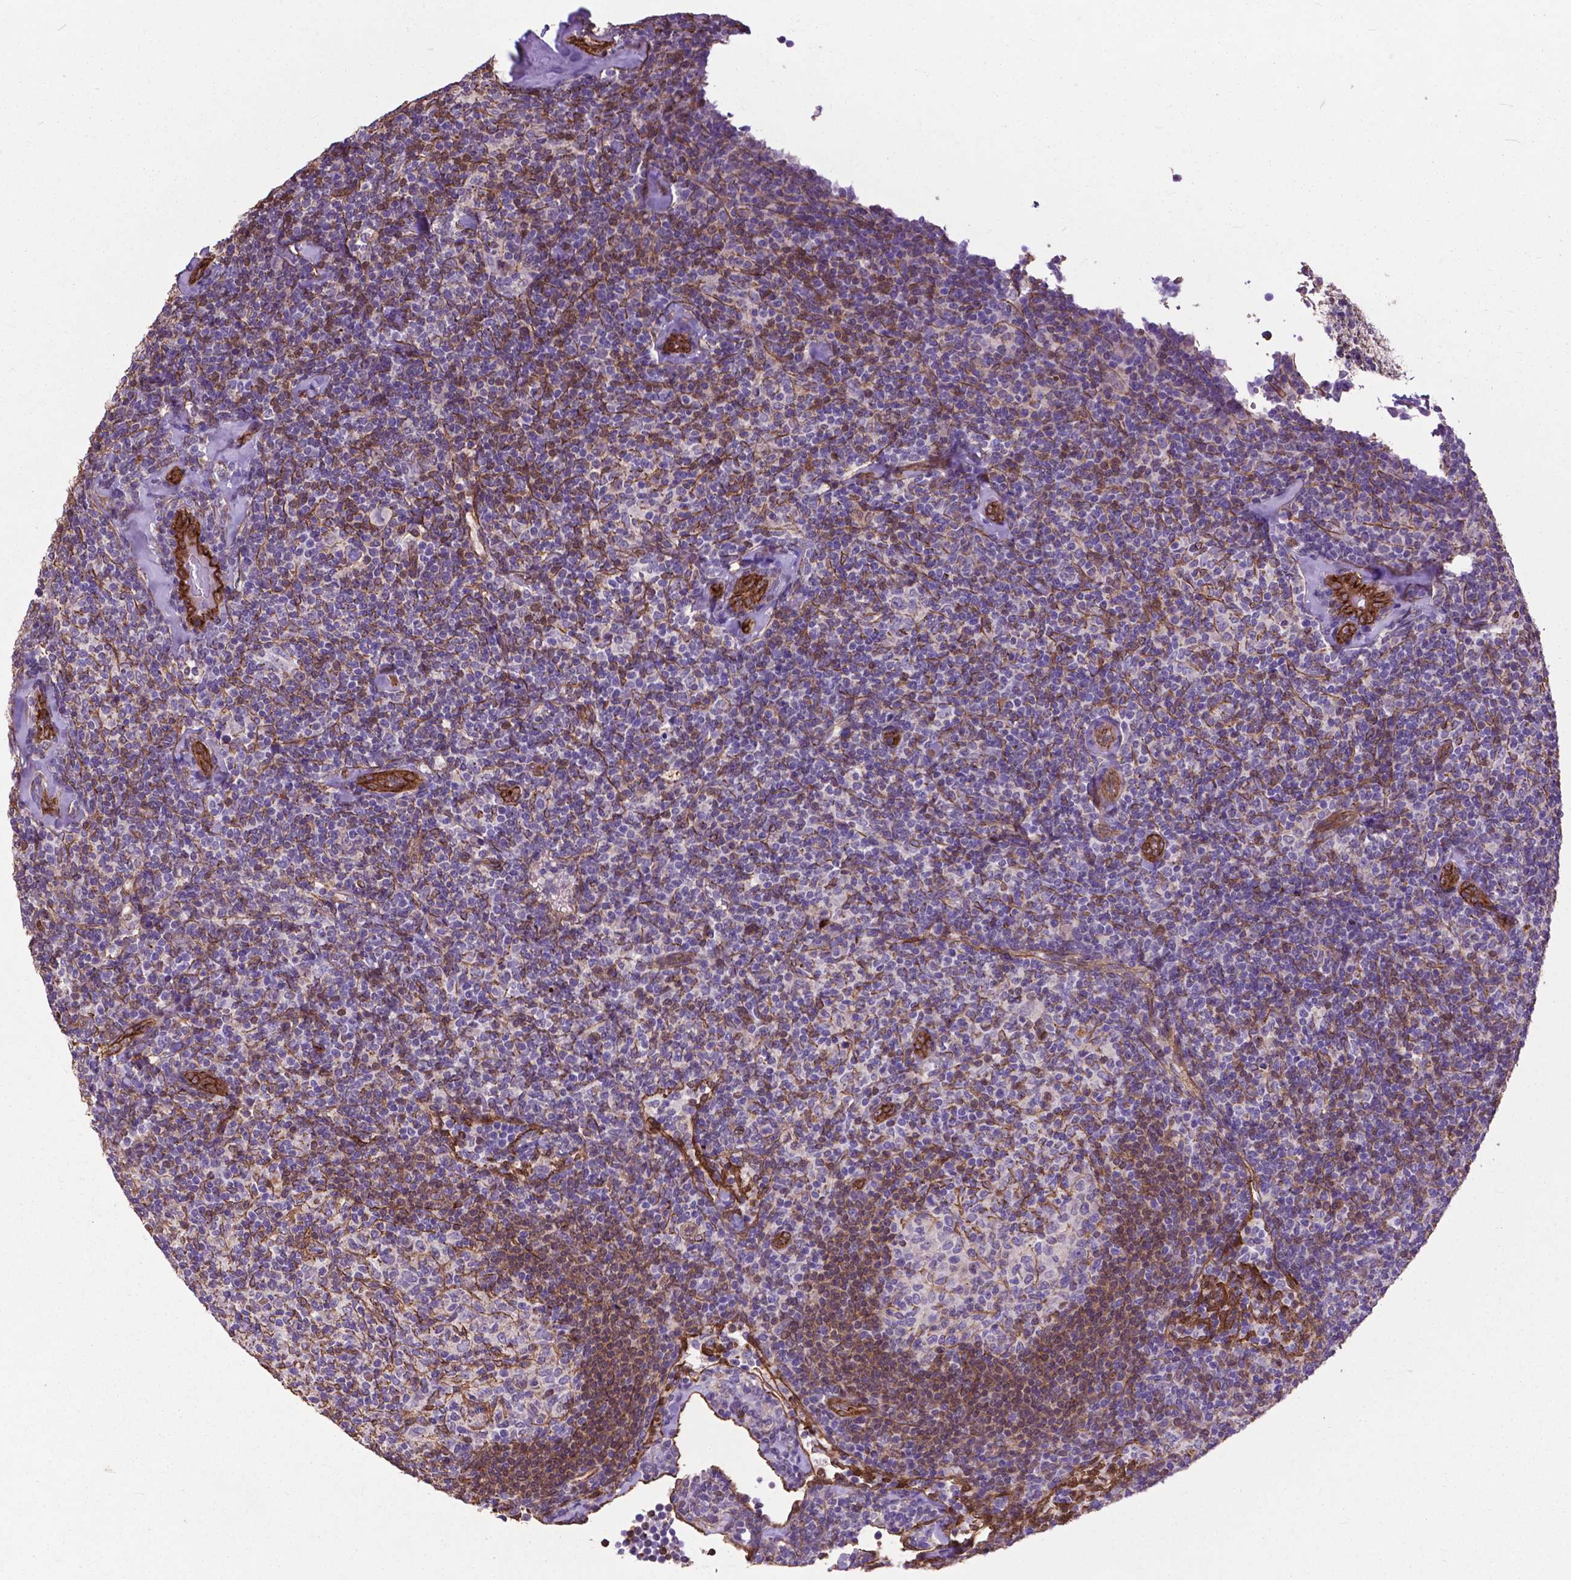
{"staining": {"intensity": "moderate", "quantity": "<25%", "location": "cytoplasmic/membranous,nuclear"}, "tissue": "lymphoma", "cell_type": "Tumor cells", "image_type": "cancer", "snomed": [{"axis": "morphology", "description": "Malignant lymphoma, non-Hodgkin's type, Low grade"}, {"axis": "topography", "description": "Lymph node"}], "caption": "Protein expression analysis of human low-grade malignant lymphoma, non-Hodgkin's type reveals moderate cytoplasmic/membranous and nuclear staining in about <25% of tumor cells.", "gene": "PDLIM1", "patient": {"sex": "female", "age": 56}}